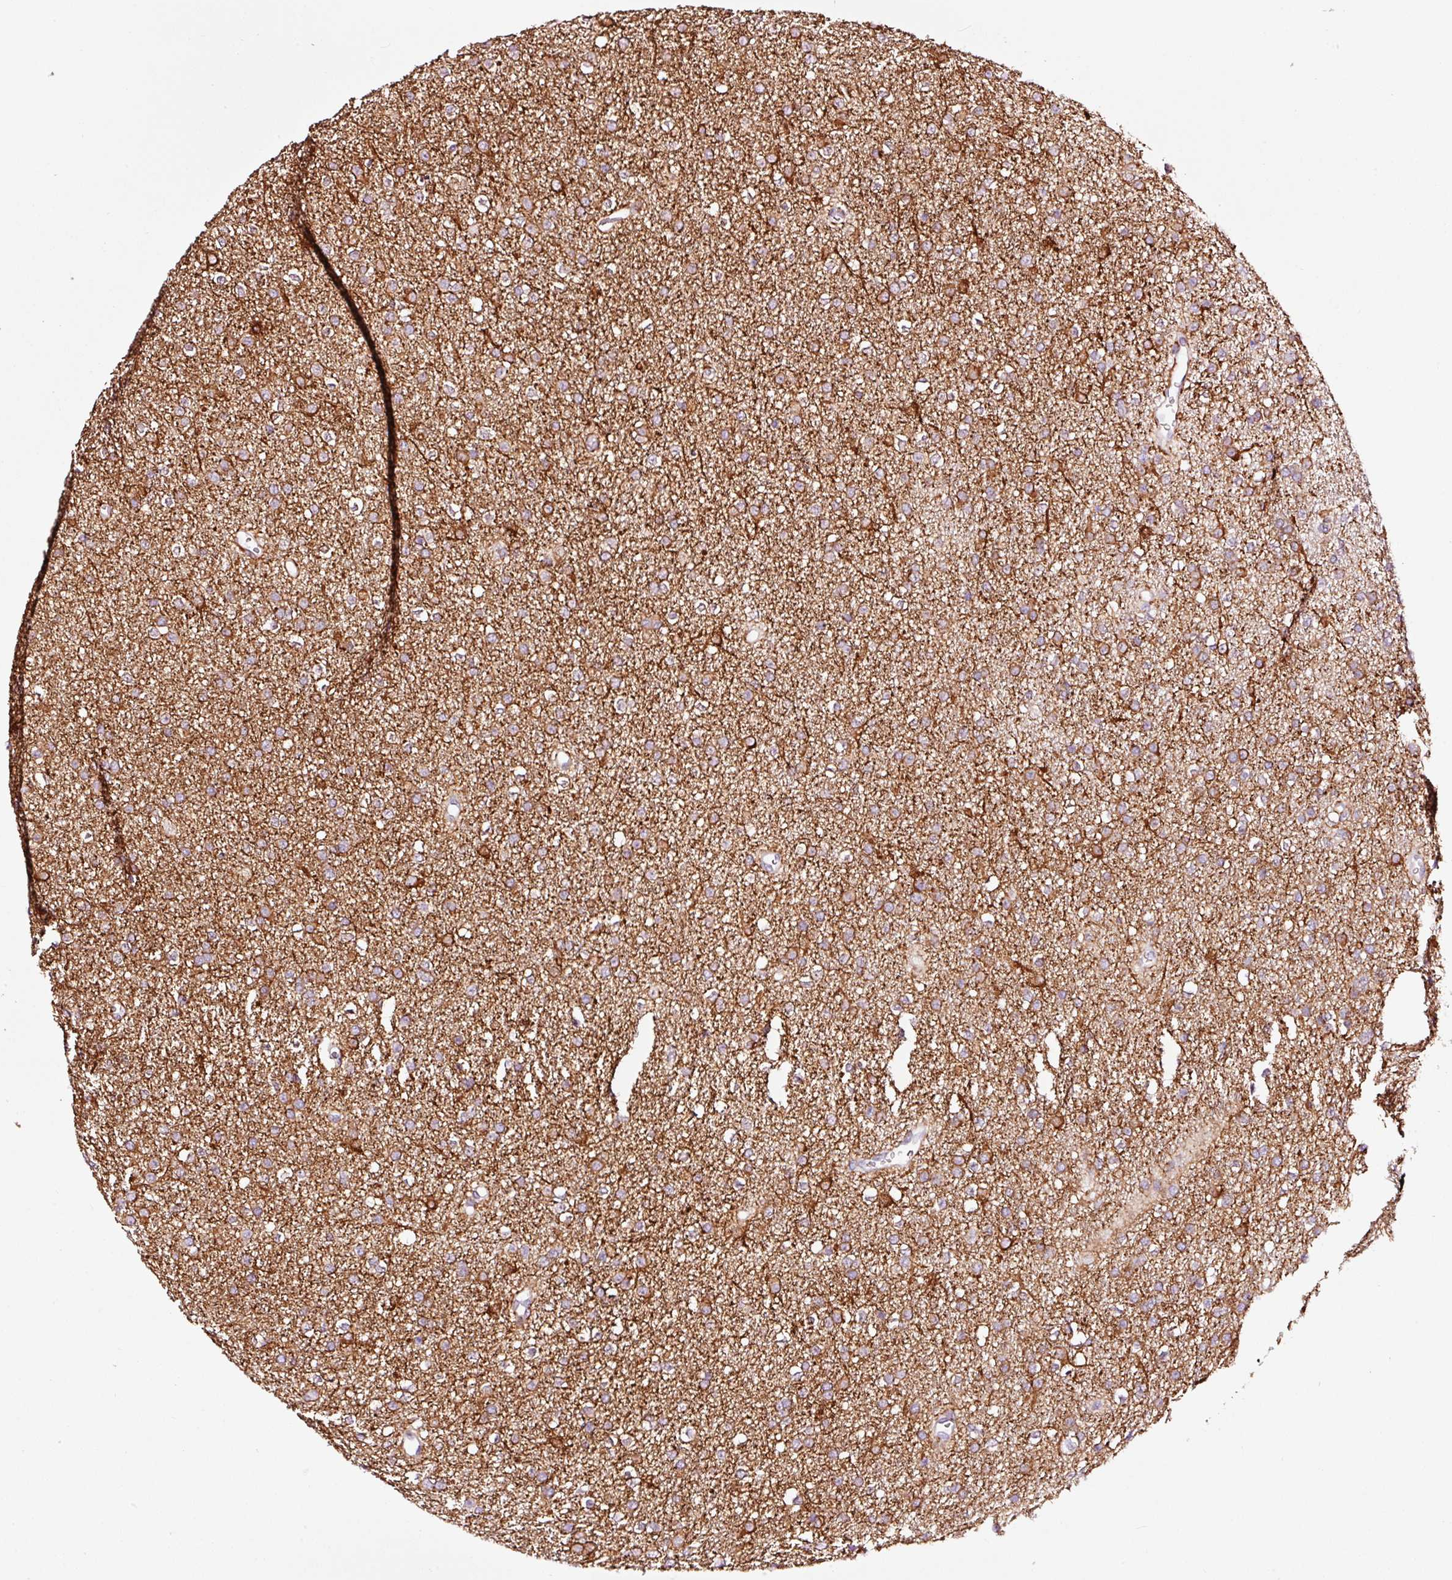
{"staining": {"intensity": "moderate", "quantity": "25%-75%", "location": "cytoplasmic/membranous"}, "tissue": "glioma", "cell_type": "Tumor cells", "image_type": "cancer", "snomed": [{"axis": "morphology", "description": "Glioma, malignant, Low grade"}, {"axis": "topography", "description": "Brain"}], "caption": "Immunohistochemistry (IHC) histopathology image of neoplastic tissue: glioma stained using immunohistochemistry (IHC) reveals medium levels of moderate protein expression localized specifically in the cytoplasmic/membranous of tumor cells, appearing as a cytoplasmic/membranous brown color.", "gene": "ADD3", "patient": {"sex": "female", "age": 34}}